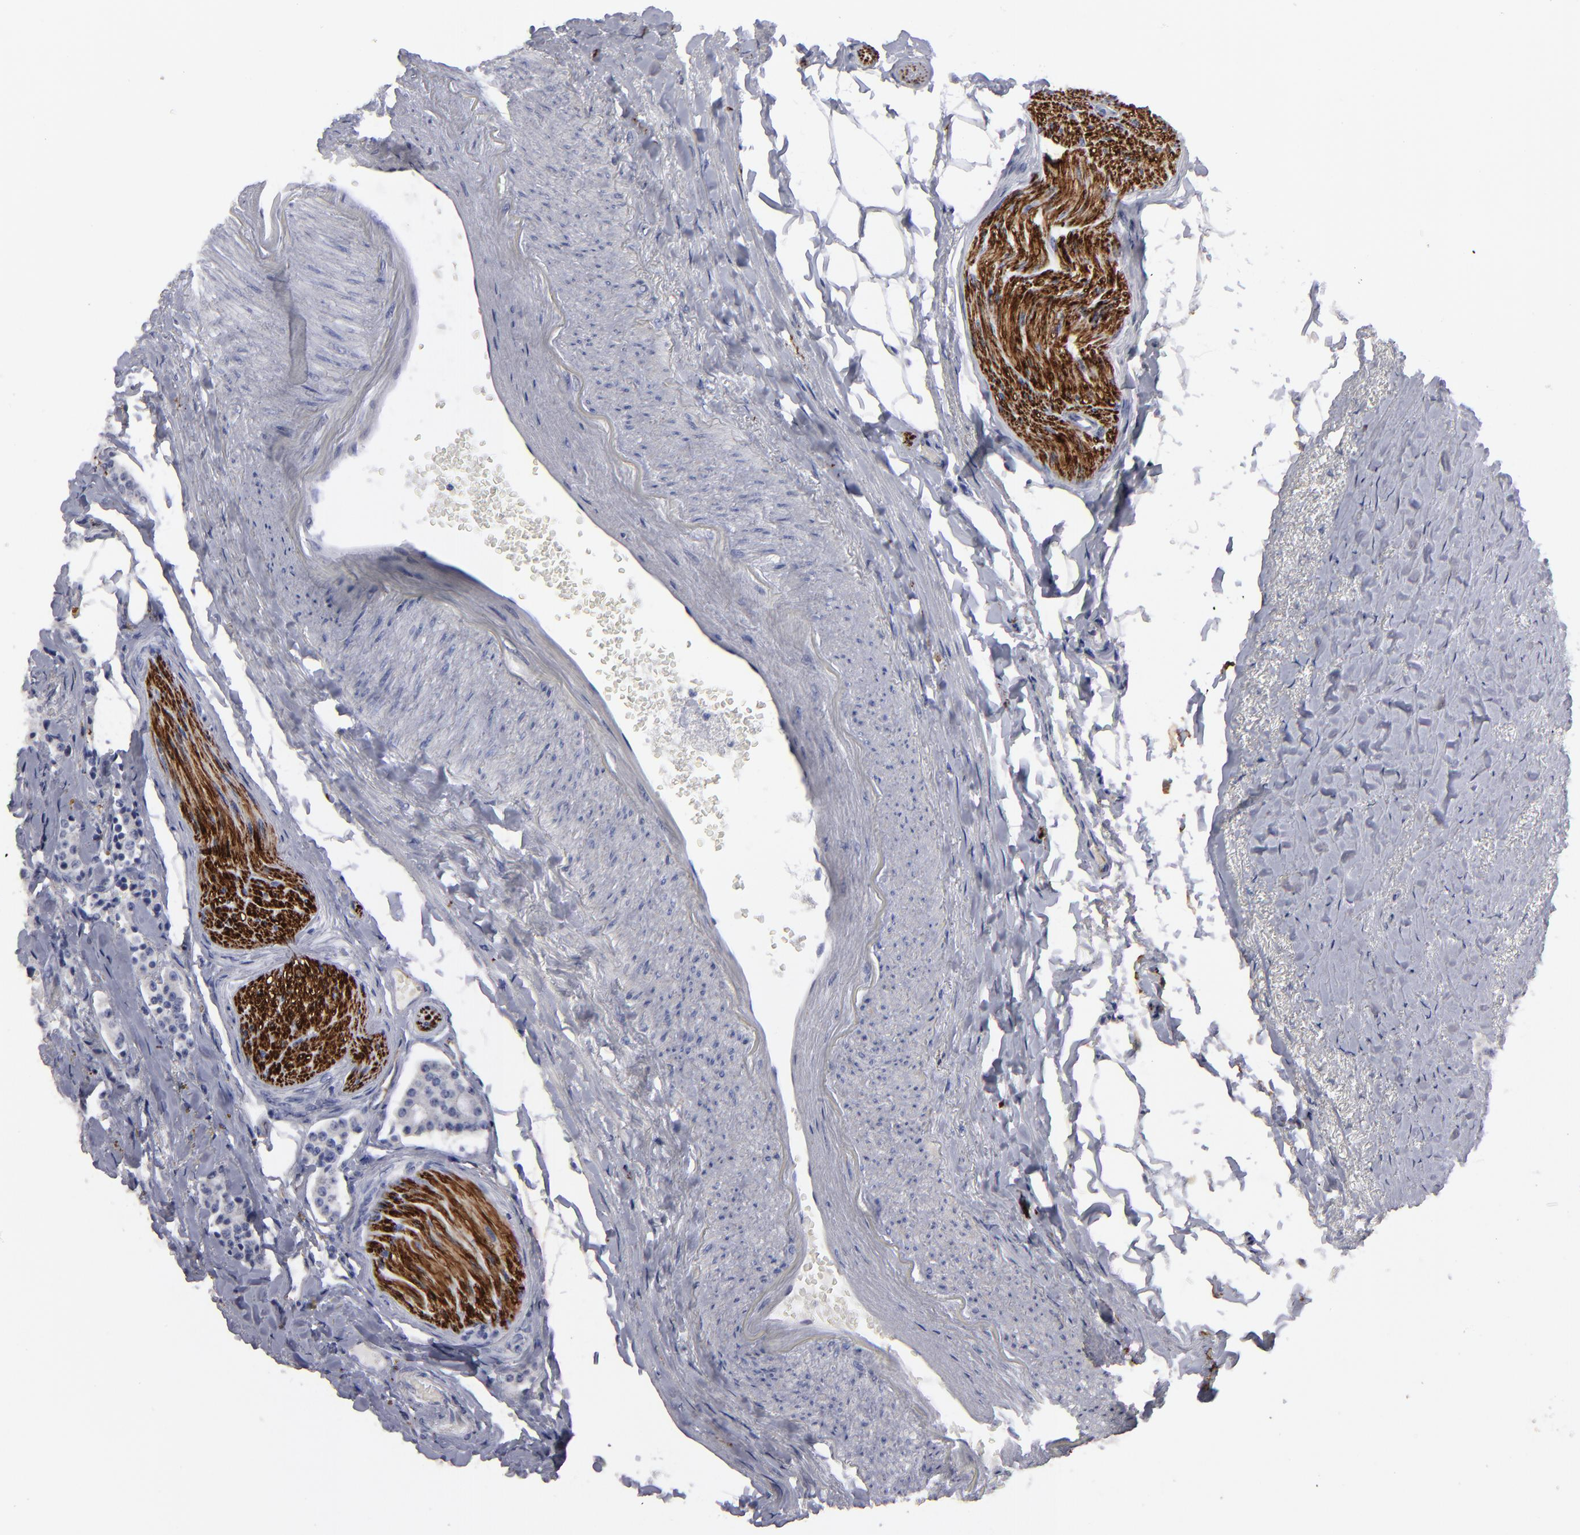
{"staining": {"intensity": "negative", "quantity": "none", "location": "none"}, "tissue": "carcinoid", "cell_type": "Tumor cells", "image_type": "cancer", "snomed": [{"axis": "morphology", "description": "Carcinoid, malignant, NOS"}, {"axis": "topography", "description": "Colon"}], "caption": "Tumor cells are negative for brown protein staining in carcinoid (malignant).", "gene": "CADM3", "patient": {"sex": "female", "age": 61}}